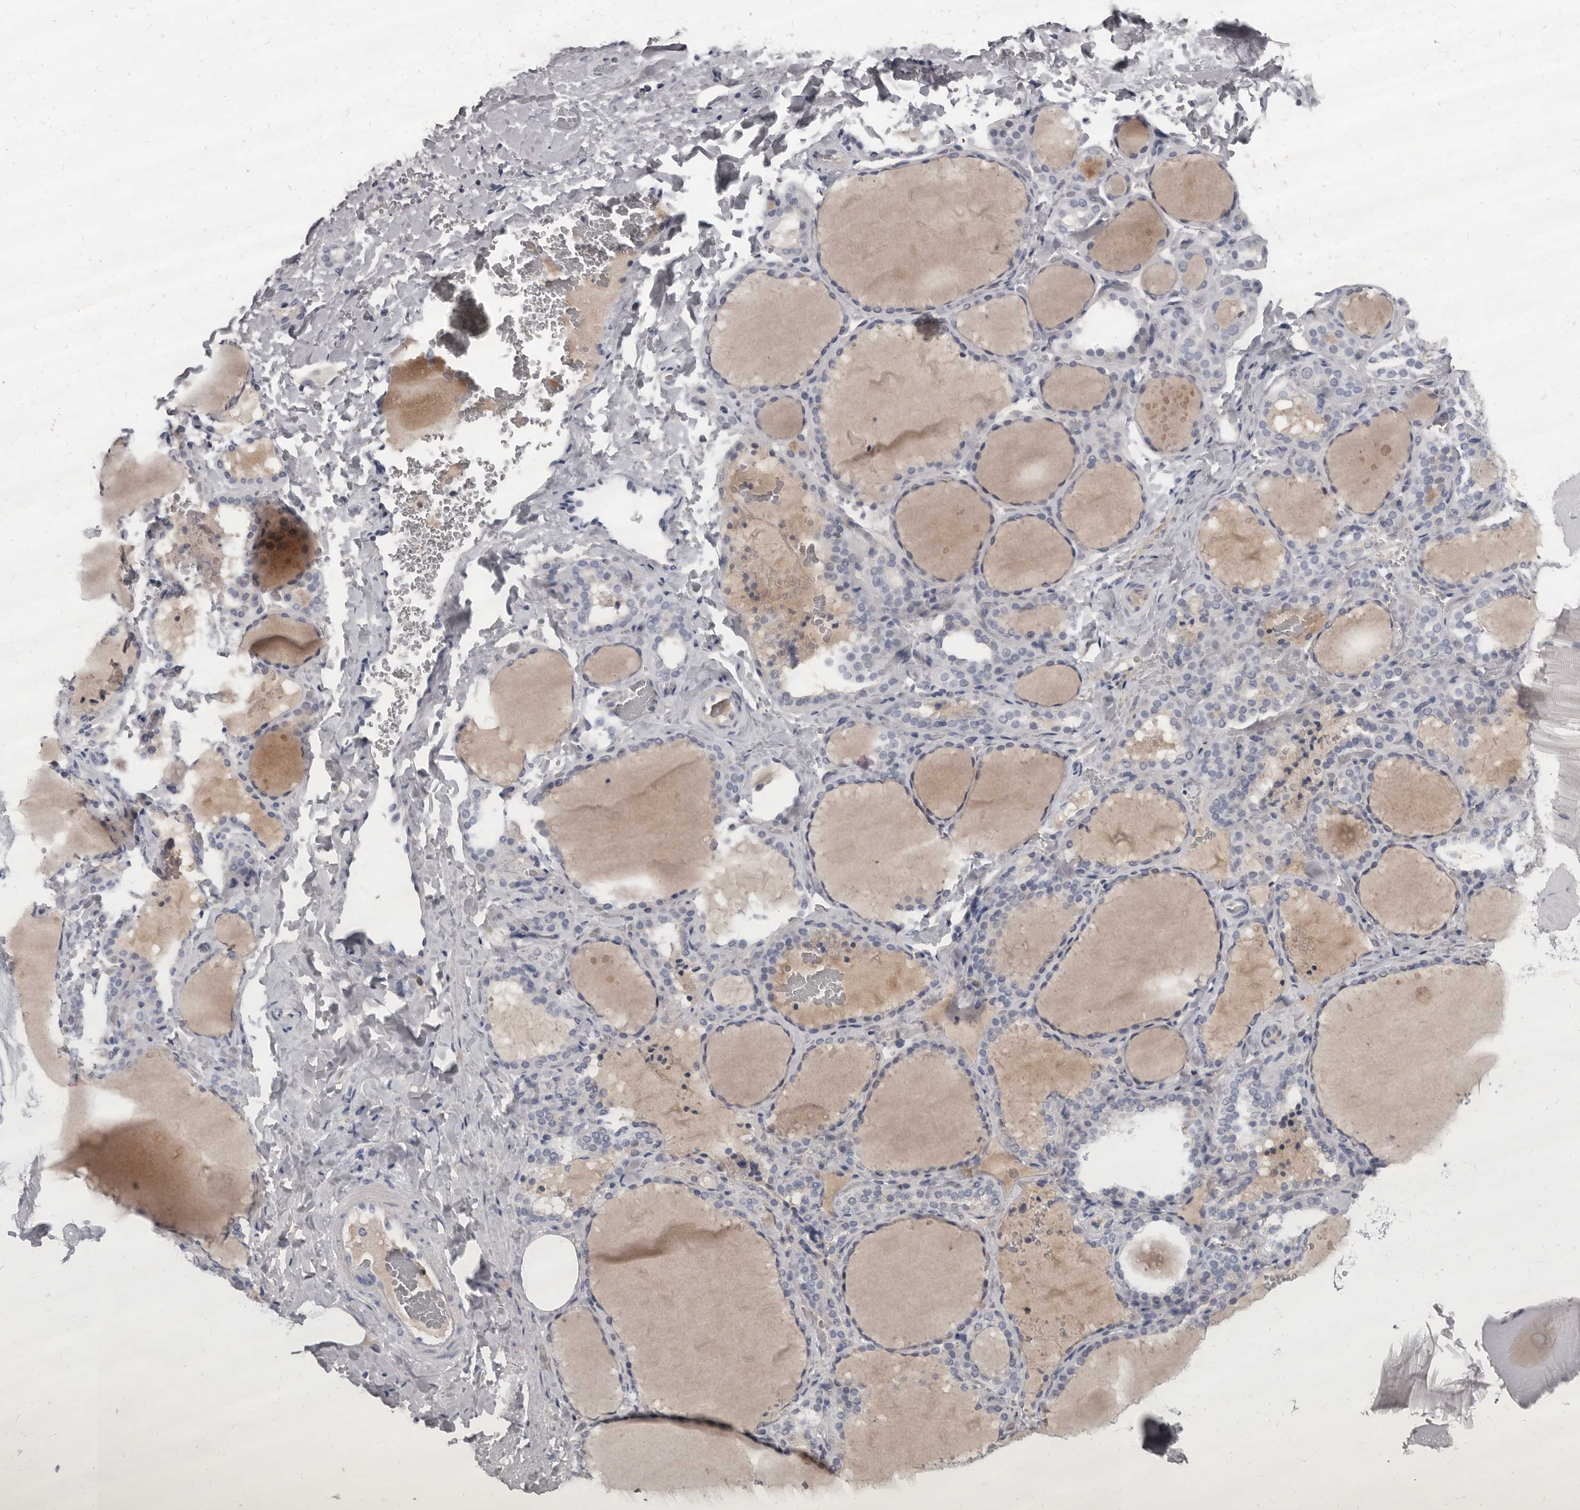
{"staining": {"intensity": "negative", "quantity": "none", "location": "none"}, "tissue": "thyroid gland", "cell_type": "Glandular cells", "image_type": "normal", "snomed": [{"axis": "morphology", "description": "Normal tissue, NOS"}, {"axis": "topography", "description": "Thyroid gland"}], "caption": "Thyroid gland stained for a protein using immunohistochemistry (IHC) reveals no positivity glandular cells.", "gene": "GZMH", "patient": {"sex": "female", "age": 22}}